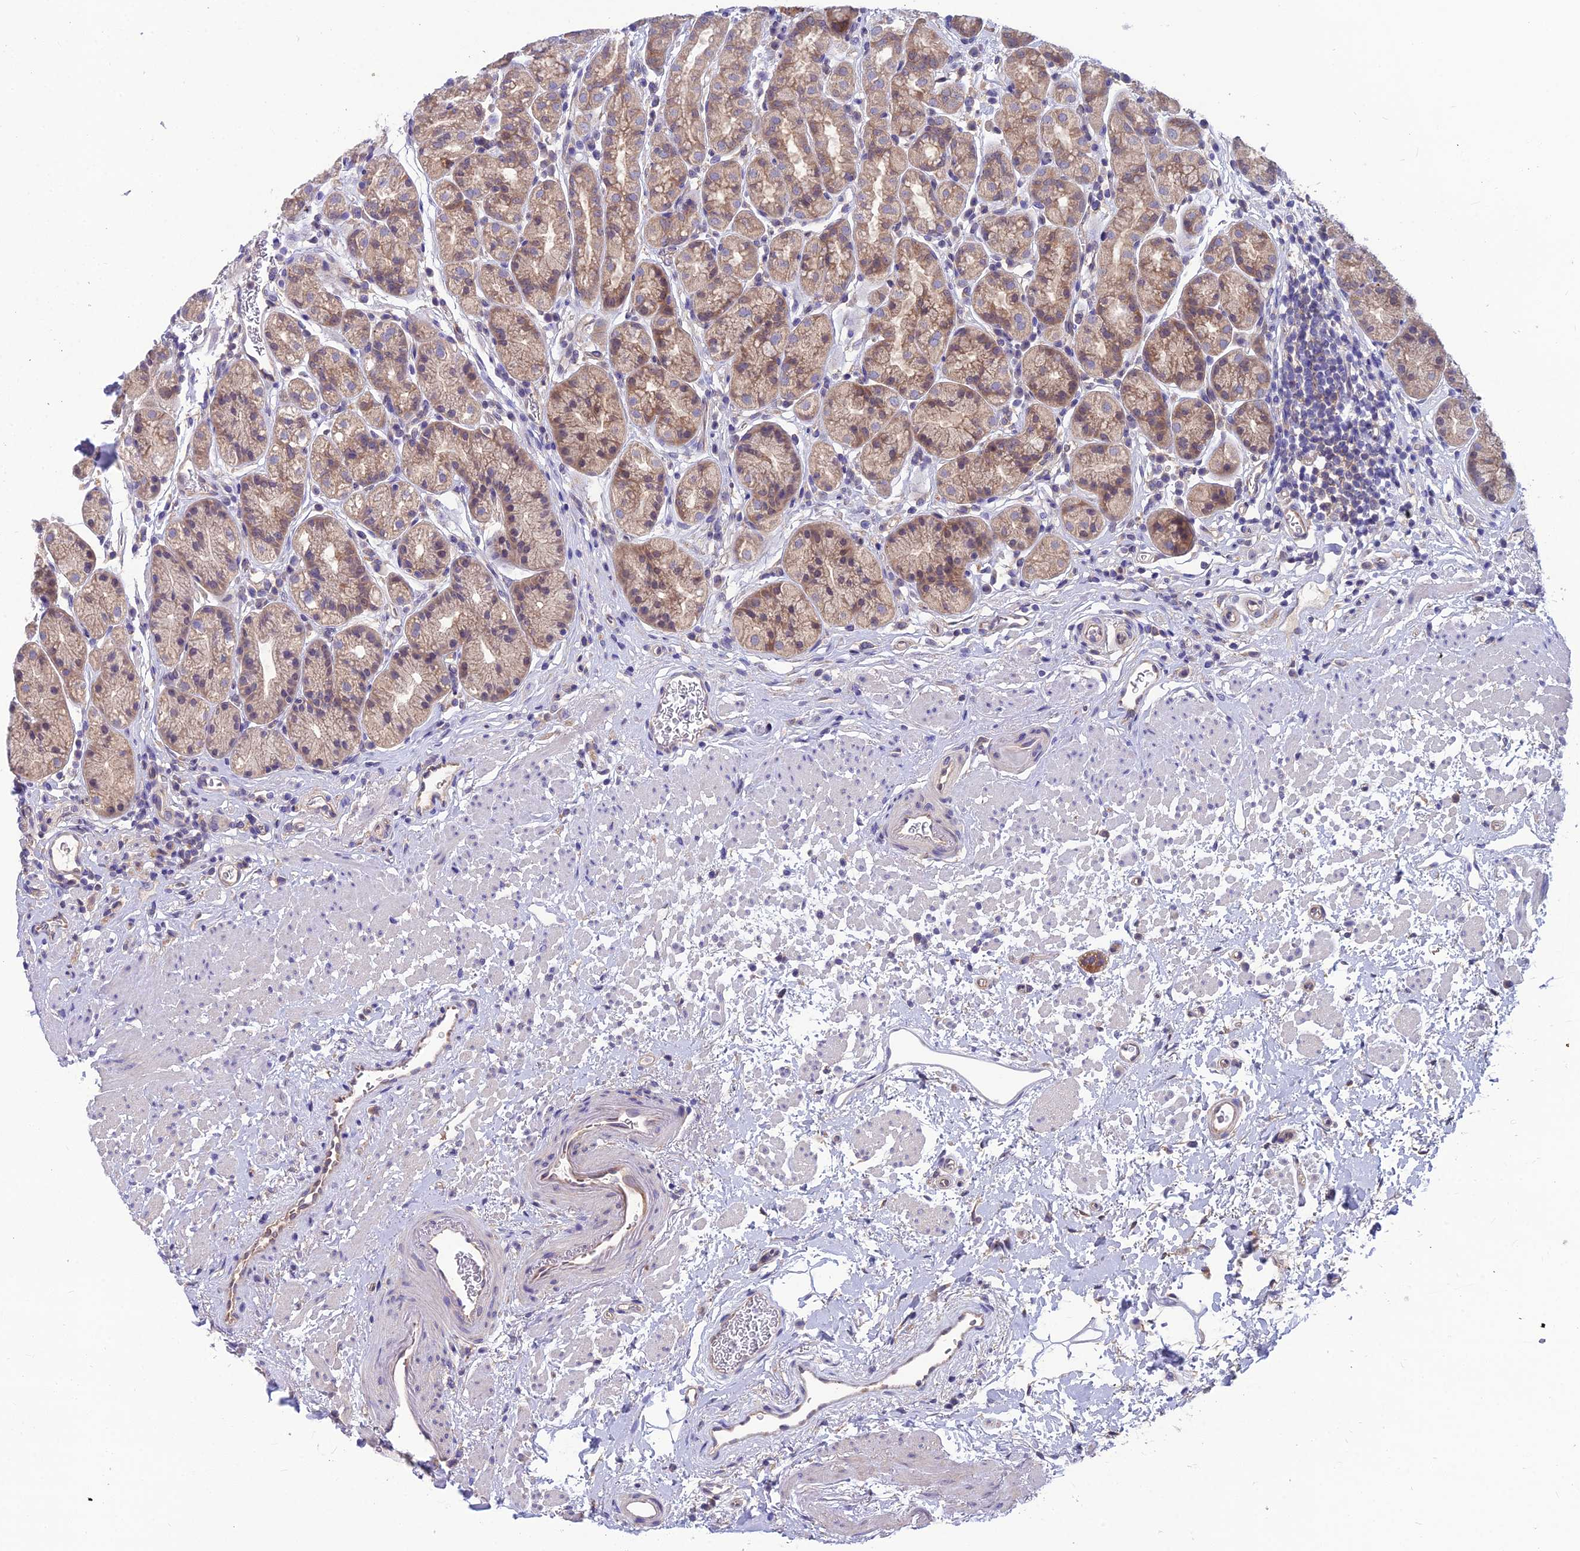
{"staining": {"intensity": "moderate", "quantity": ">75%", "location": "cytoplasmic/membranous,nuclear"}, "tissue": "stomach", "cell_type": "Glandular cells", "image_type": "normal", "snomed": [{"axis": "morphology", "description": "Normal tissue, NOS"}, {"axis": "topography", "description": "Stomach"}], "caption": "Protein staining of normal stomach exhibits moderate cytoplasmic/membranous,nuclear positivity in approximately >75% of glandular cells. Immunohistochemistry stains the protein of interest in brown and the nuclei are stained blue.", "gene": "MVD", "patient": {"sex": "male", "age": 63}}